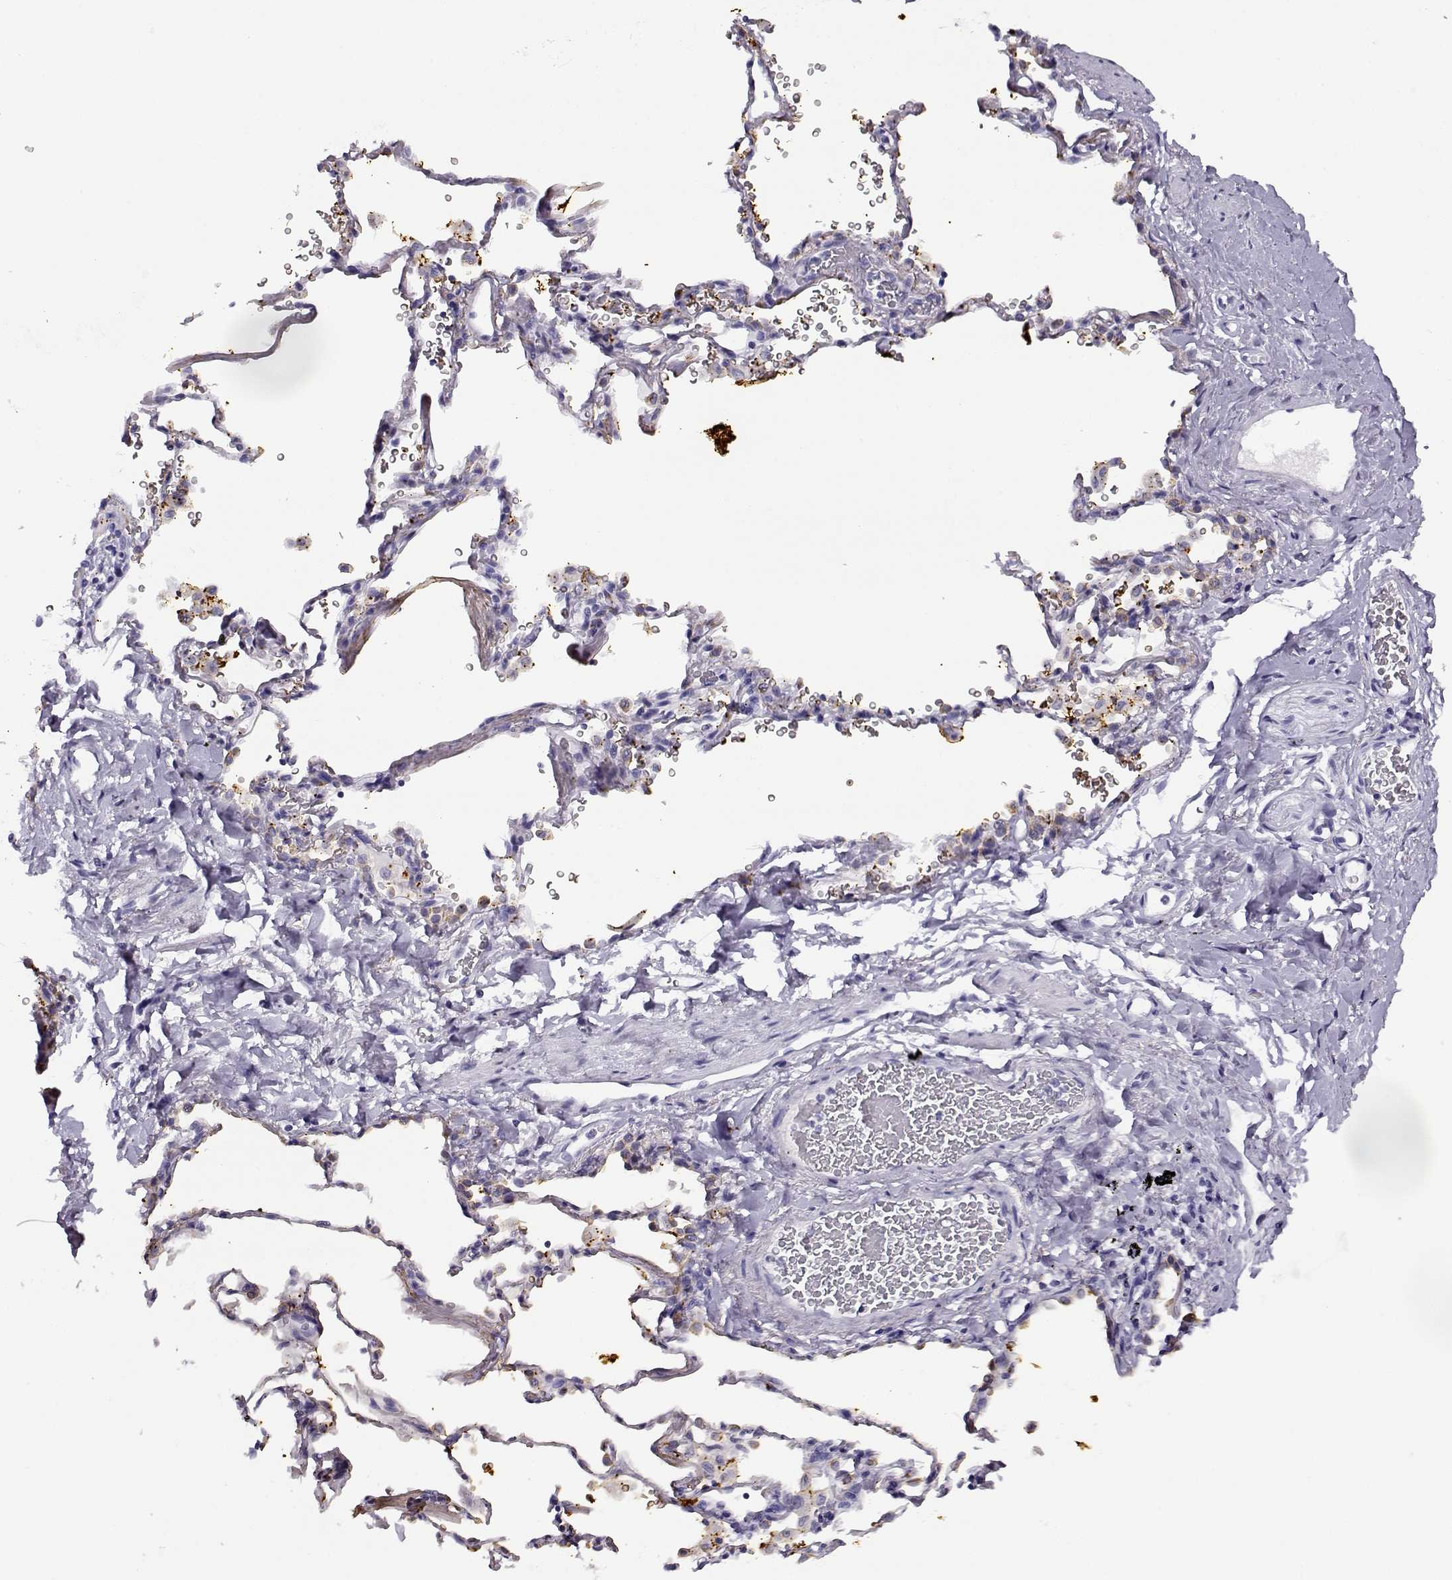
{"staining": {"intensity": "negative", "quantity": "none", "location": "none"}, "tissue": "soft tissue", "cell_type": "Fibroblasts", "image_type": "normal", "snomed": [{"axis": "morphology", "description": "Normal tissue, NOS"}, {"axis": "morphology", "description": "Adenocarcinoma, NOS"}, {"axis": "topography", "description": "Cartilage tissue"}, {"axis": "topography", "description": "Lung"}], "caption": "The IHC image has no significant staining in fibroblasts of soft tissue.", "gene": "RHOXF2B", "patient": {"sex": "male", "age": 59}}